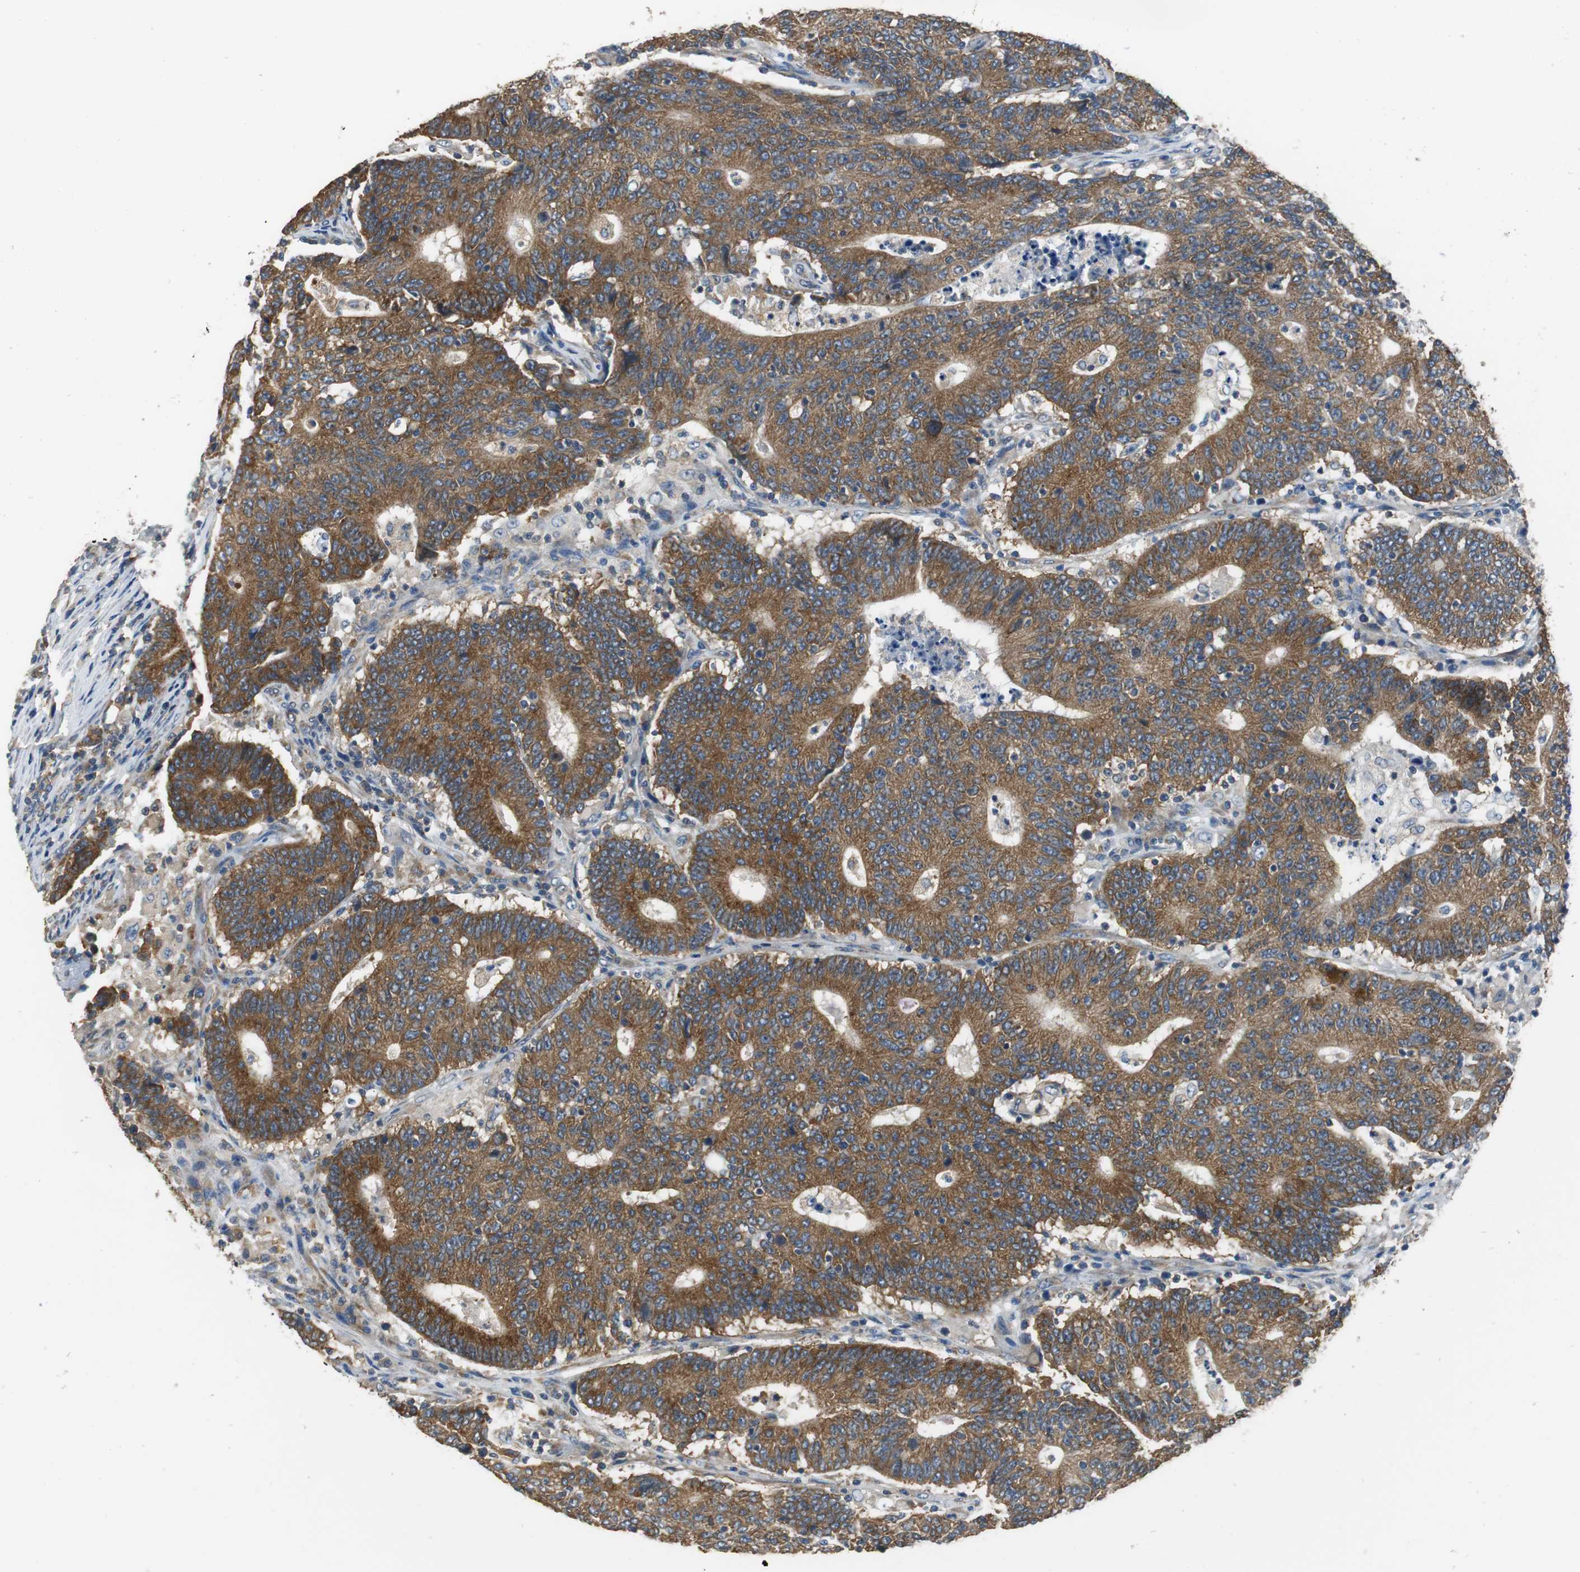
{"staining": {"intensity": "moderate", "quantity": ">75%", "location": "cytoplasmic/membranous"}, "tissue": "colorectal cancer", "cell_type": "Tumor cells", "image_type": "cancer", "snomed": [{"axis": "morphology", "description": "Normal tissue, NOS"}, {"axis": "morphology", "description": "Adenocarcinoma, NOS"}, {"axis": "topography", "description": "Colon"}], "caption": "Colorectal adenocarcinoma was stained to show a protein in brown. There is medium levels of moderate cytoplasmic/membranous staining in about >75% of tumor cells.", "gene": "CNOT3", "patient": {"sex": "female", "age": 75}}